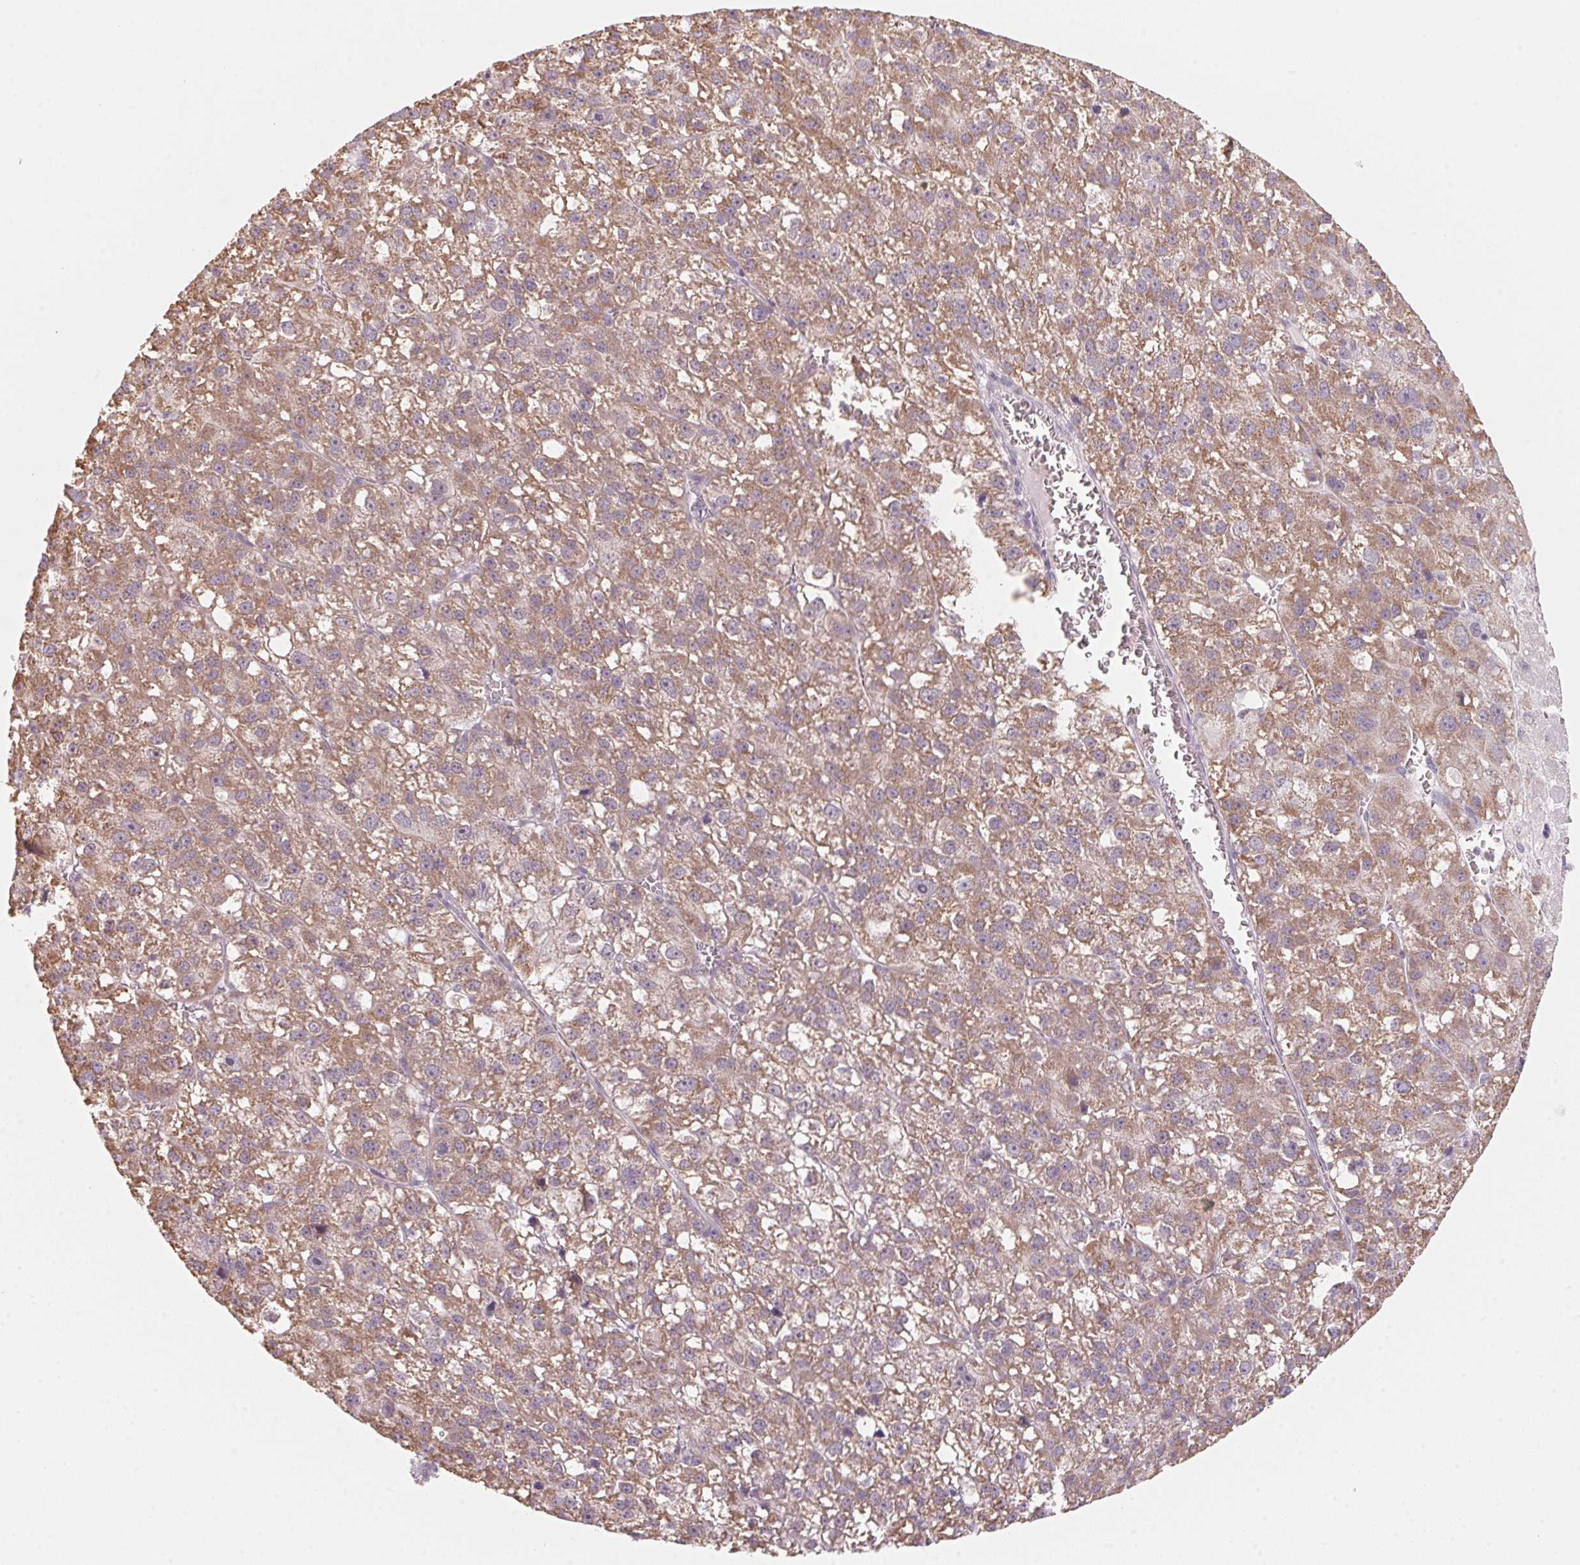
{"staining": {"intensity": "moderate", "quantity": ">75%", "location": "cytoplasmic/membranous"}, "tissue": "liver cancer", "cell_type": "Tumor cells", "image_type": "cancer", "snomed": [{"axis": "morphology", "description": "Carcinoma, Hepatocellular, NOS"}, {"axis": "topography", "description": "Liver"}], "caption": "Immunohistochemistry (IHC) of liver cancer exhibits medium levels of moderate cytoplasmic/membranous expression in about >75% of tumor cells.", "gene": "ANKRD31", "patient": {"sex": "female", "age": 70}}